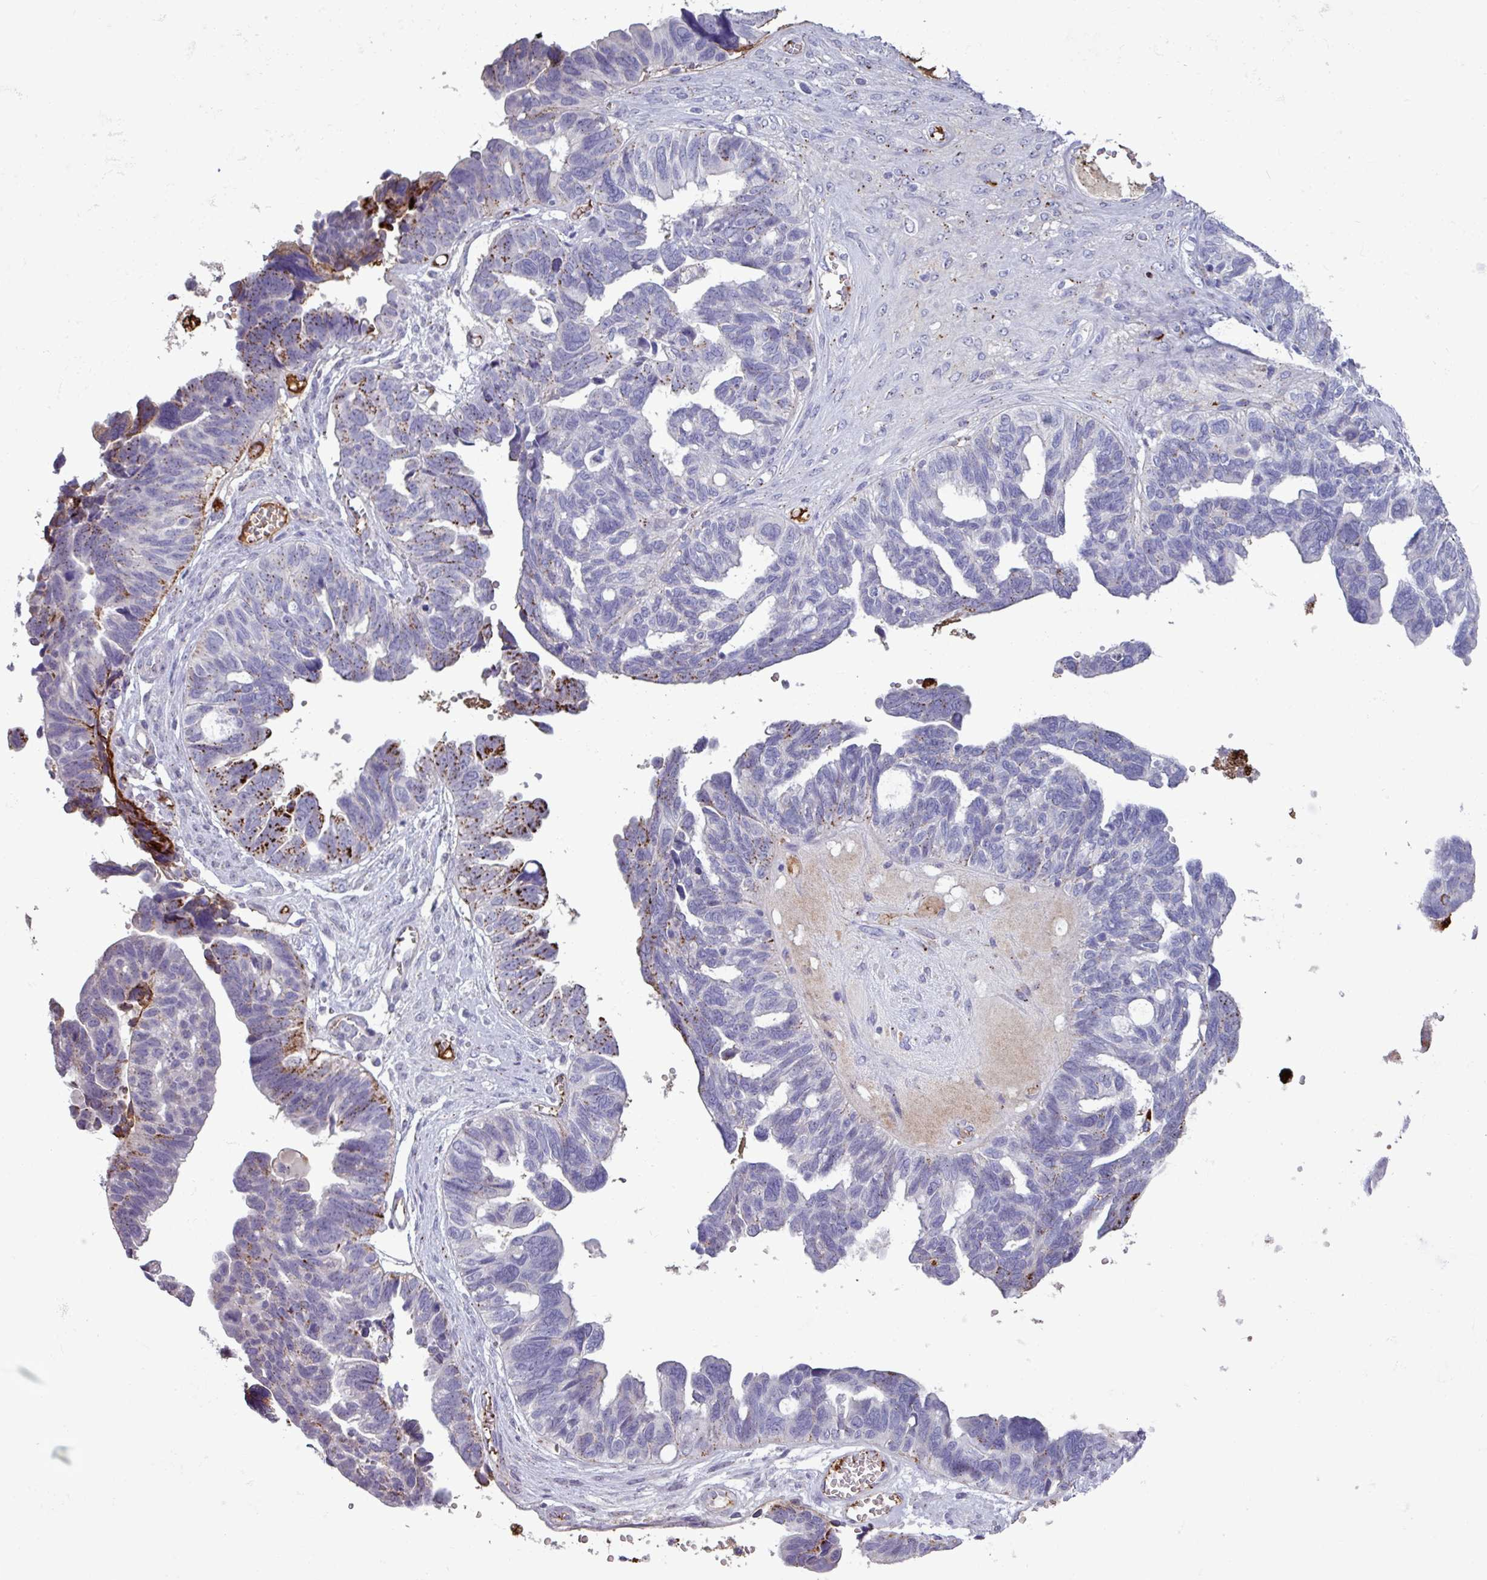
{"staining": {"intensity": "moderate", "quantity": "<25%", "location": "cytoplasmic/membranous"}, "tissue": "ovarian cancer", "cell_type": "Tumor cells", "image_type": "cancer", "snomed": [{"axis": "morphology", "description": "Cystadenocarcinoma, serous, NOS"}, {"axis": "topography", "description": "Ovary"}], "caption": "Immunohistochemistry of human ovarian serous cystadenocarcinoma displays low levels of moderate cytoplasmic/membranous positivity in approximately <25% of tumor cells.", "gene": "PLIN2", "patient": {"sex": "female", "age": 79}}